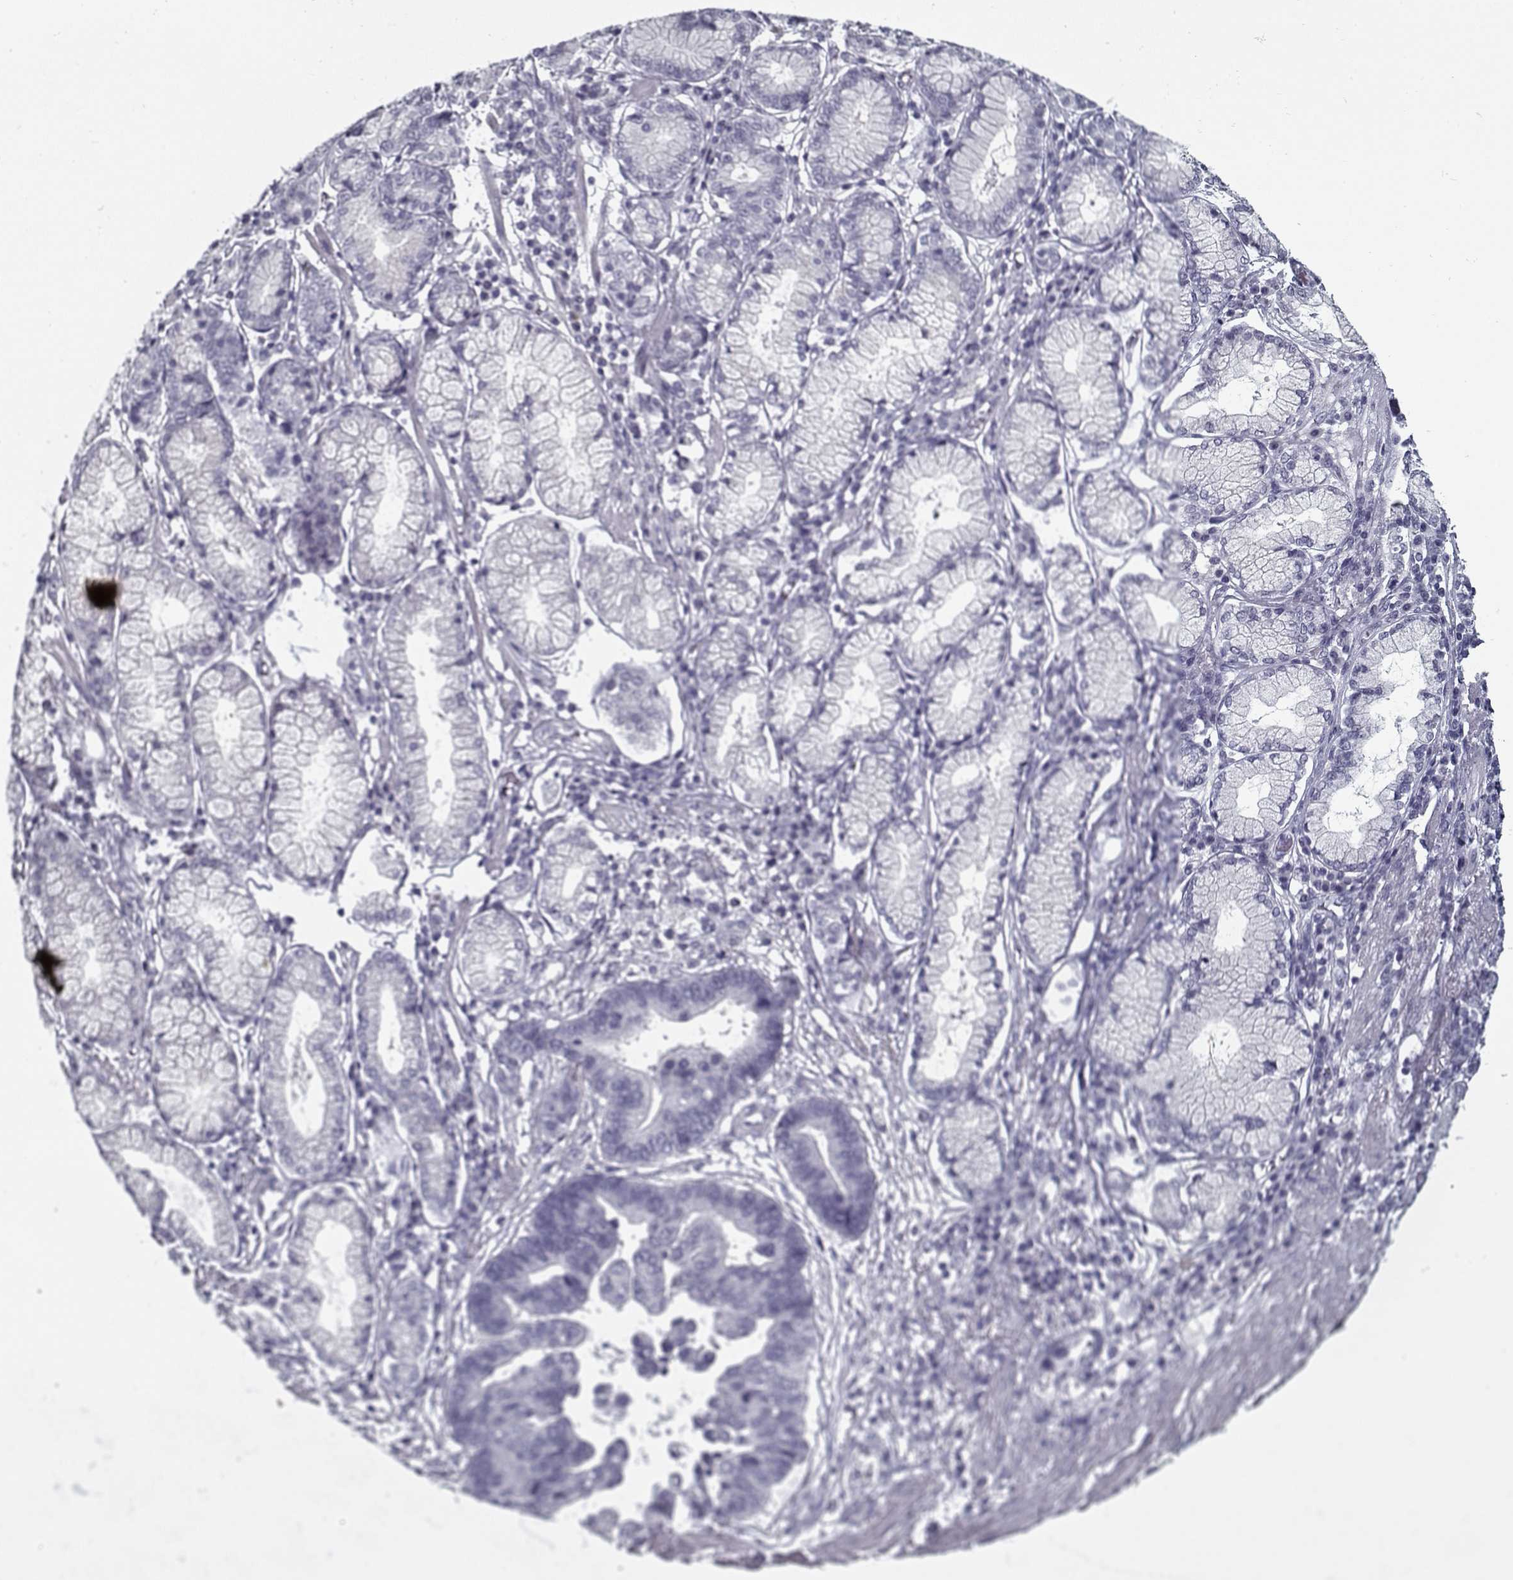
{"staining": {"intensity": "negative", "quantity": "none", "location": "none"}, "tissue": "stomach cancer", "cell_type": "Tumor cells", "image_type": "cancer", "snomed": [{"axis": "morphology", "description": "Adenocarcinoma, NOS"}, {"axis": "topography", "description": "Stomach"}], "caption": "Protein analysis of adenocarcinoma (stomach) reveals no significant staining in tumor cells.", "gene": "RNF32", "patient": {"sex": "male", "age": 84}}